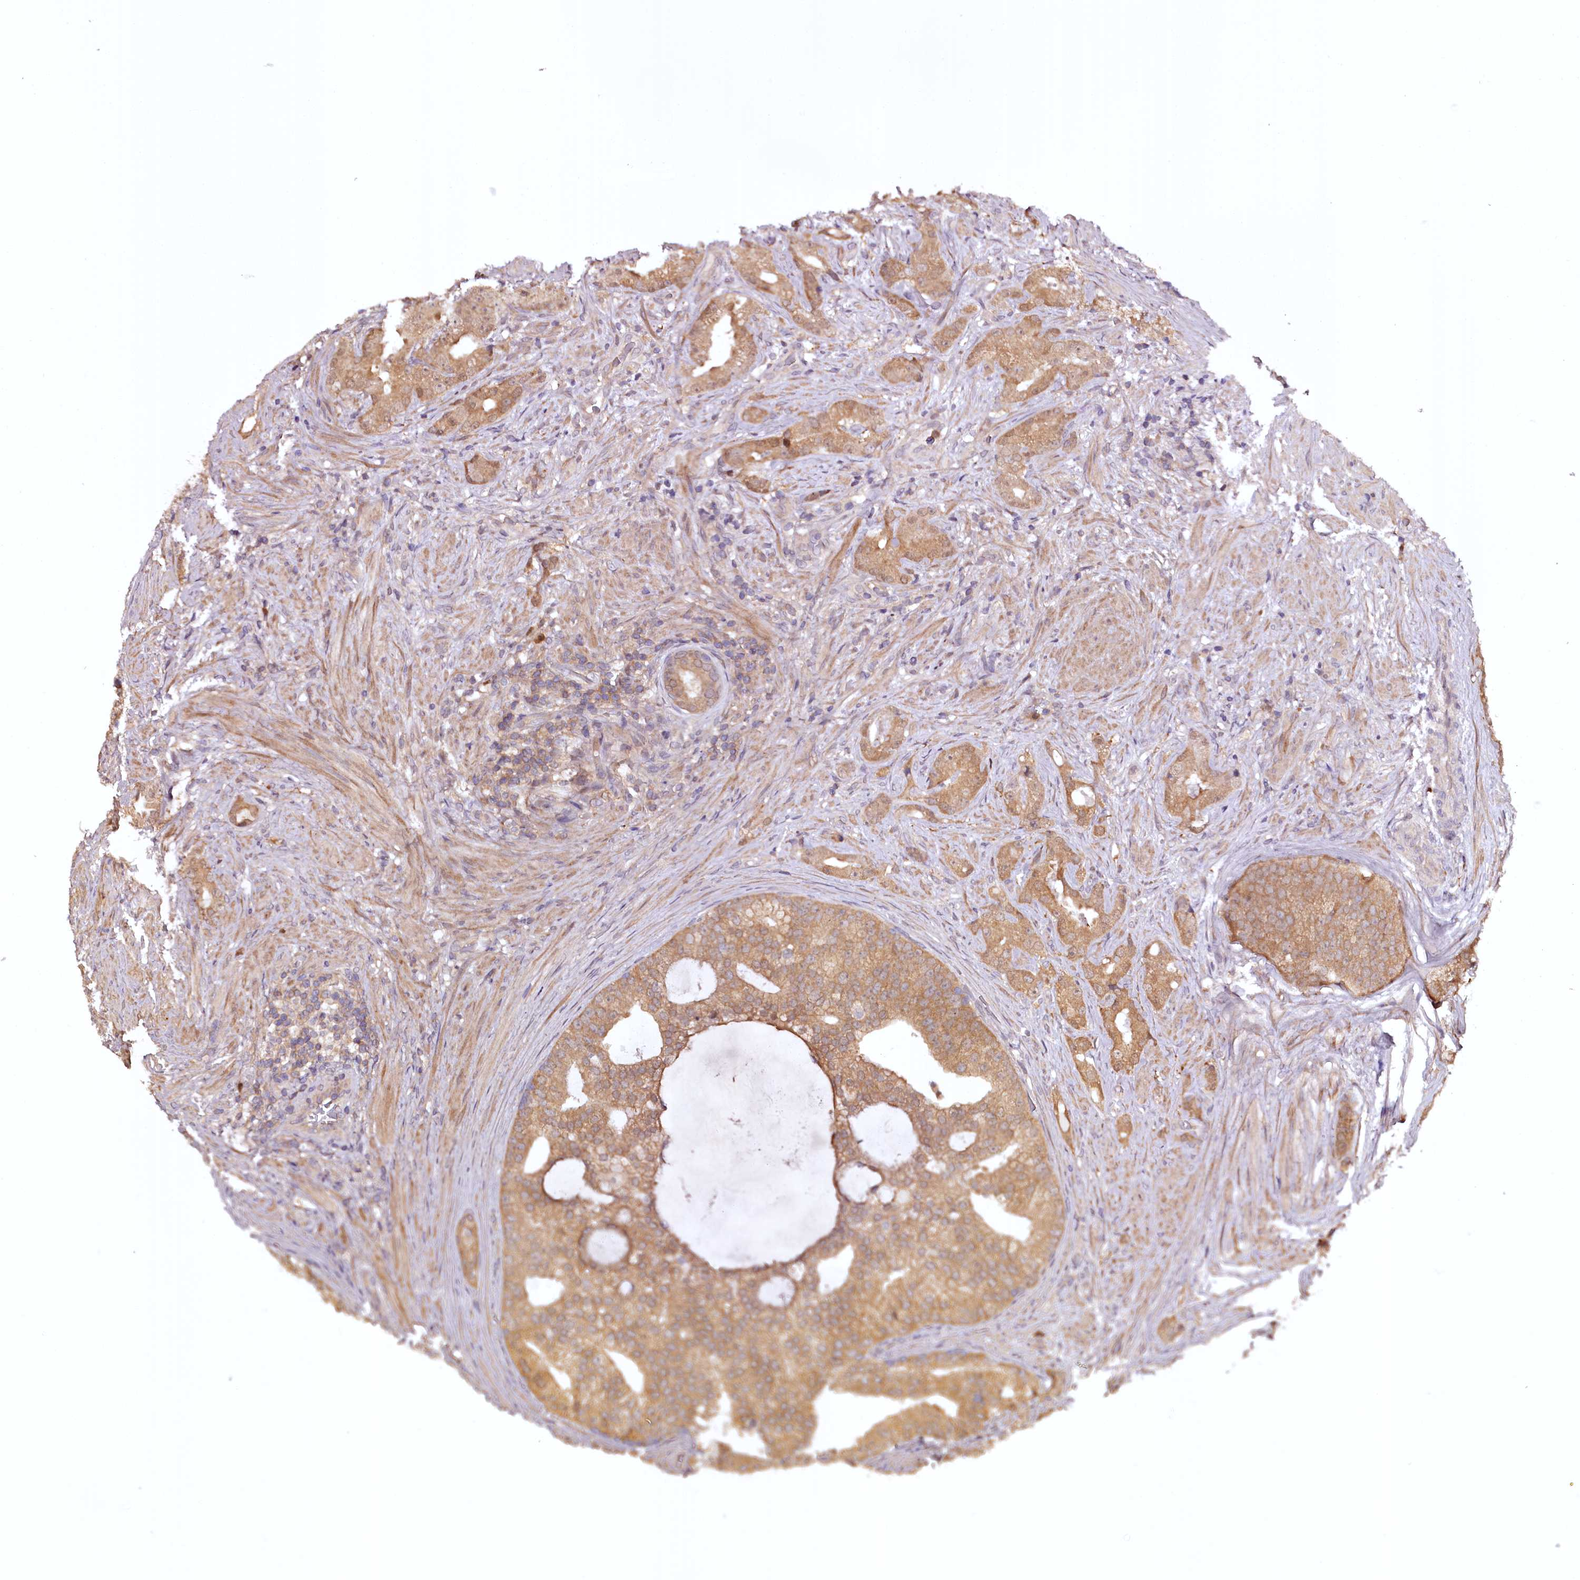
{"staining": {"intensity": "moderate", "quantity": ">75%", "location": "cytoplasmic/membranous"}, "tissue": "prostate cancer", "cell_type": "Tumor cells", "image_type": "cancer", "snomed": [{"axis": "morphology", "description": "Adenocarcinoma, Low grade"}, {"axis": "topography", "description": "Prostate"}], "caption": "Protein staining of prostate cancer (low-grade adenocarcinoma) tissue shows moderate cytoplasmic/membranous staining in about >75% of tumor cells. The staining is performed using DAB brown chromogen to label protein expression. The nuclei are counter-stained blue using hematoxylin.", "gene": "TTC12", "patient": {"sex": "male", "age": 71}}